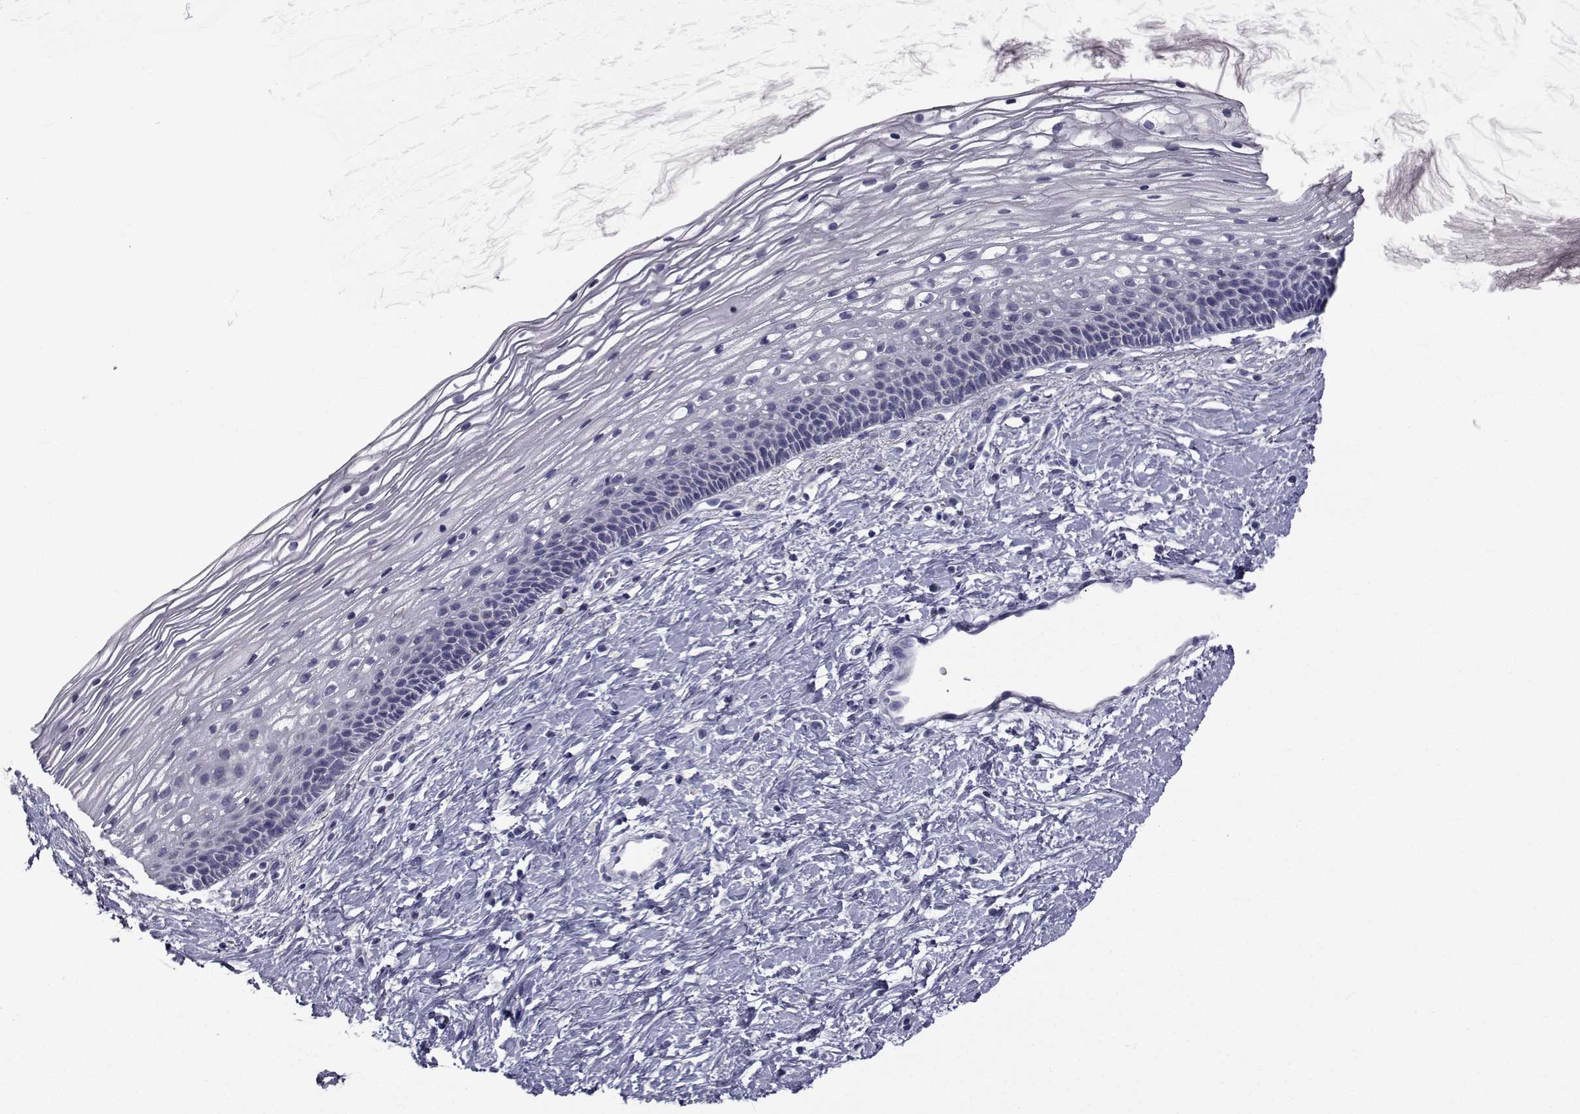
{"staining": {"intensity": "negative", "quantity": "none", "location": "none"}, "tissue": "cervix", "cell_type": "Glandular cells", "image_type": "normal", "snomed": [{"axis": "morphology", "description": "Normal tissue, NOS"}, {"axis": "topography", "description": "Cervix"}], "caption": "This is an IHC micrograph of benign cervix. There is no expression in glandular cells.", "gene": "FDXR", "patient": {"sex": "female", "age": 34}}